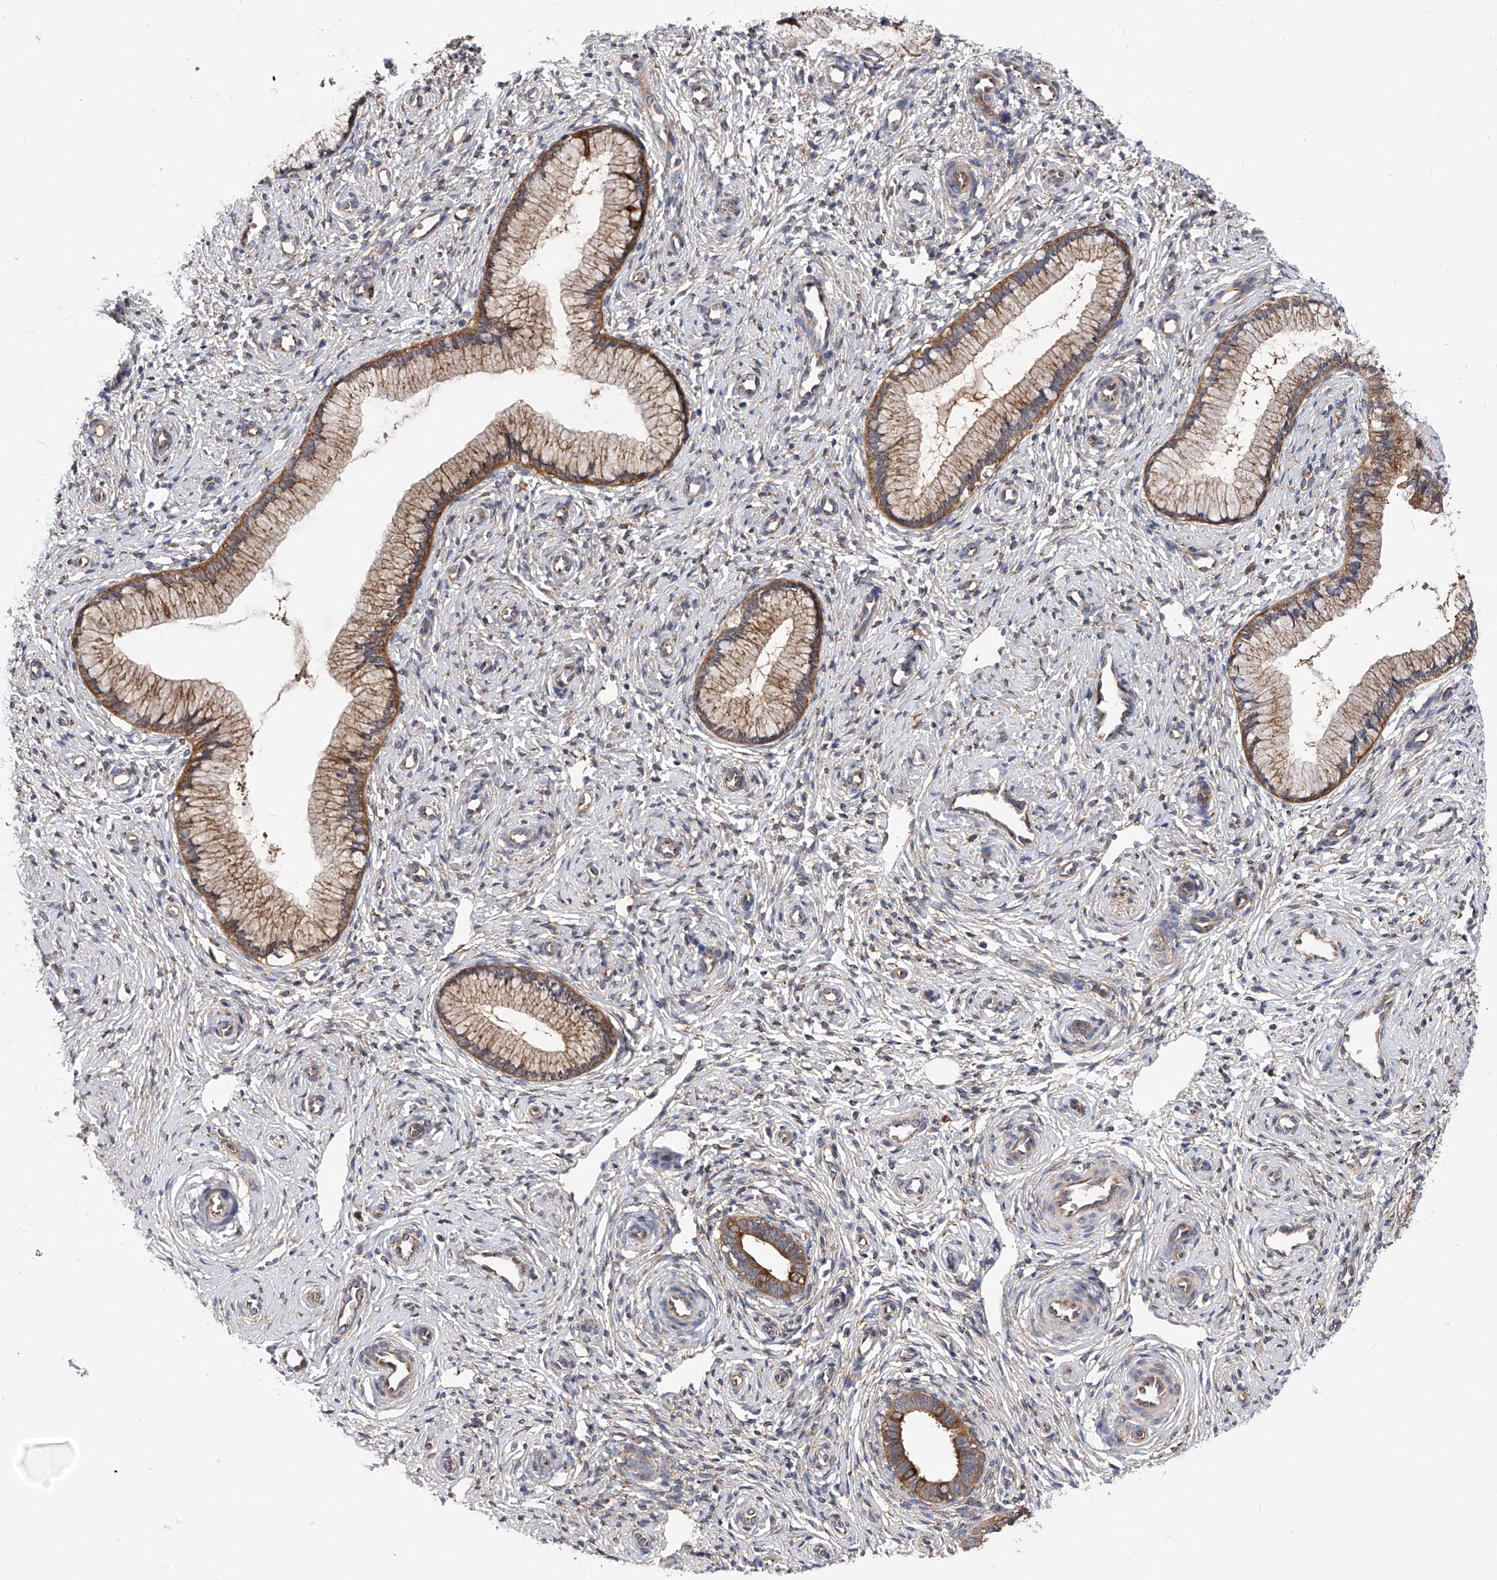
{"staining": {"intensity": "moderate", "quantity": ">75%", "location": "cytoplasmic/membranous"}, "tissue": "cervix", "cell_type": "Glandular cells", "image_type": "normal", "snomed": [{"axis": "morphology", "description": "Normal tissue, NOS"}, {"axis": "topography", "description": "Cervix"}], "caption": "An IHC photomicrograph of benign tissue is shown. Protein staining in brown highlights moderate cytoplasmic/membranous positivity in cervix within glandular cells.", "gene": "CFAP410", "patient": {"sex": "female", "age": 27}}